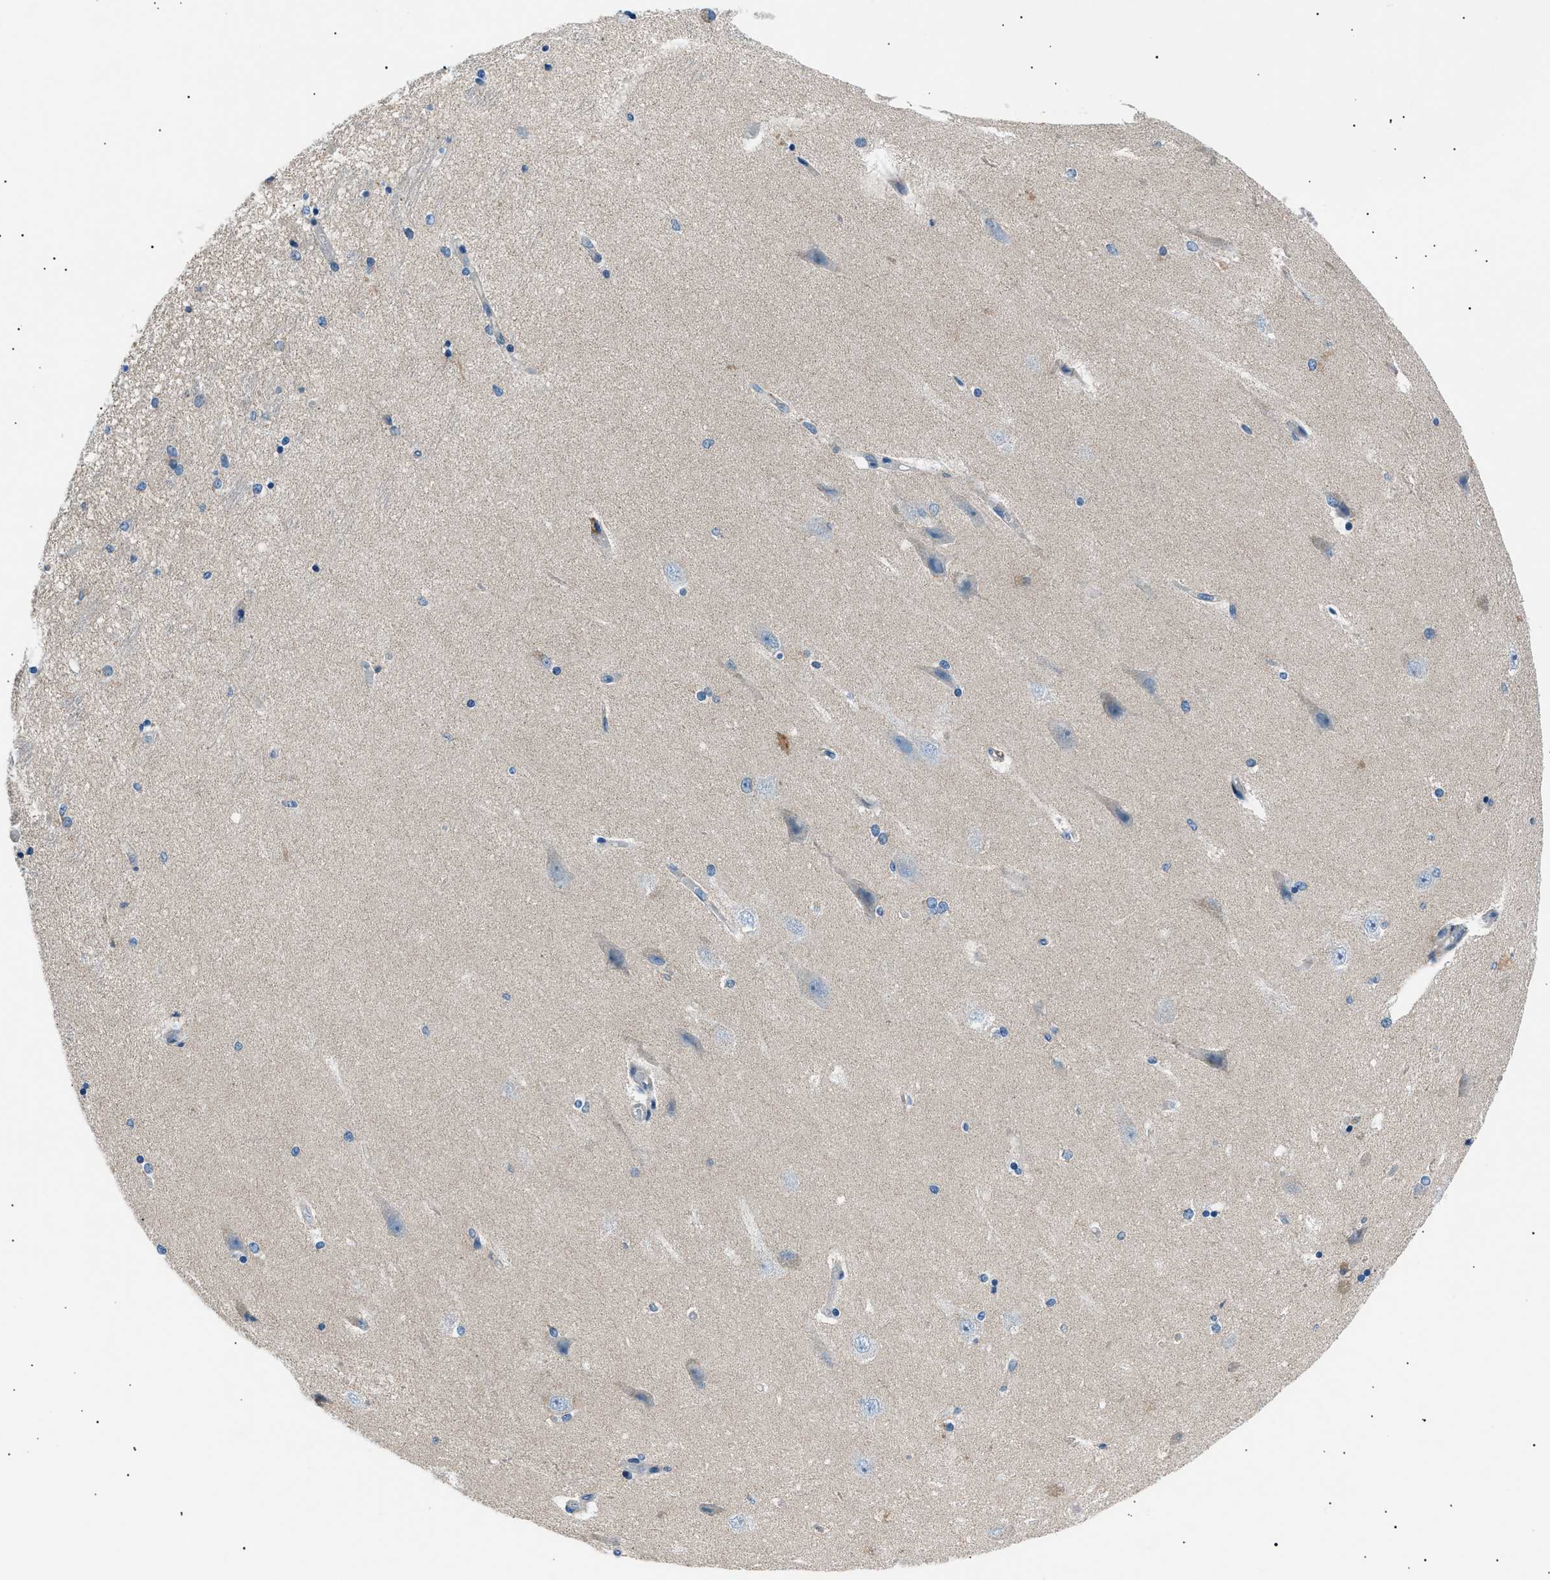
{"staining": {"intensity": "negative", "quantity": "none", "location": "none"}, "tissue": "hippocampus", "cell_type": "Glial cells", "image_type": "normal", "snomed": [{"axis": "morphology", "description": "Normal tissue, NOS"}, {"axis": "topography", "description": "Hippocampus"}], "caption": "Protein analysis of unremarkable hippocampus reveals no significant expression in glial cells.", "gene": "LRRC37B", "patient": {"sex": "female", "age": 54}}